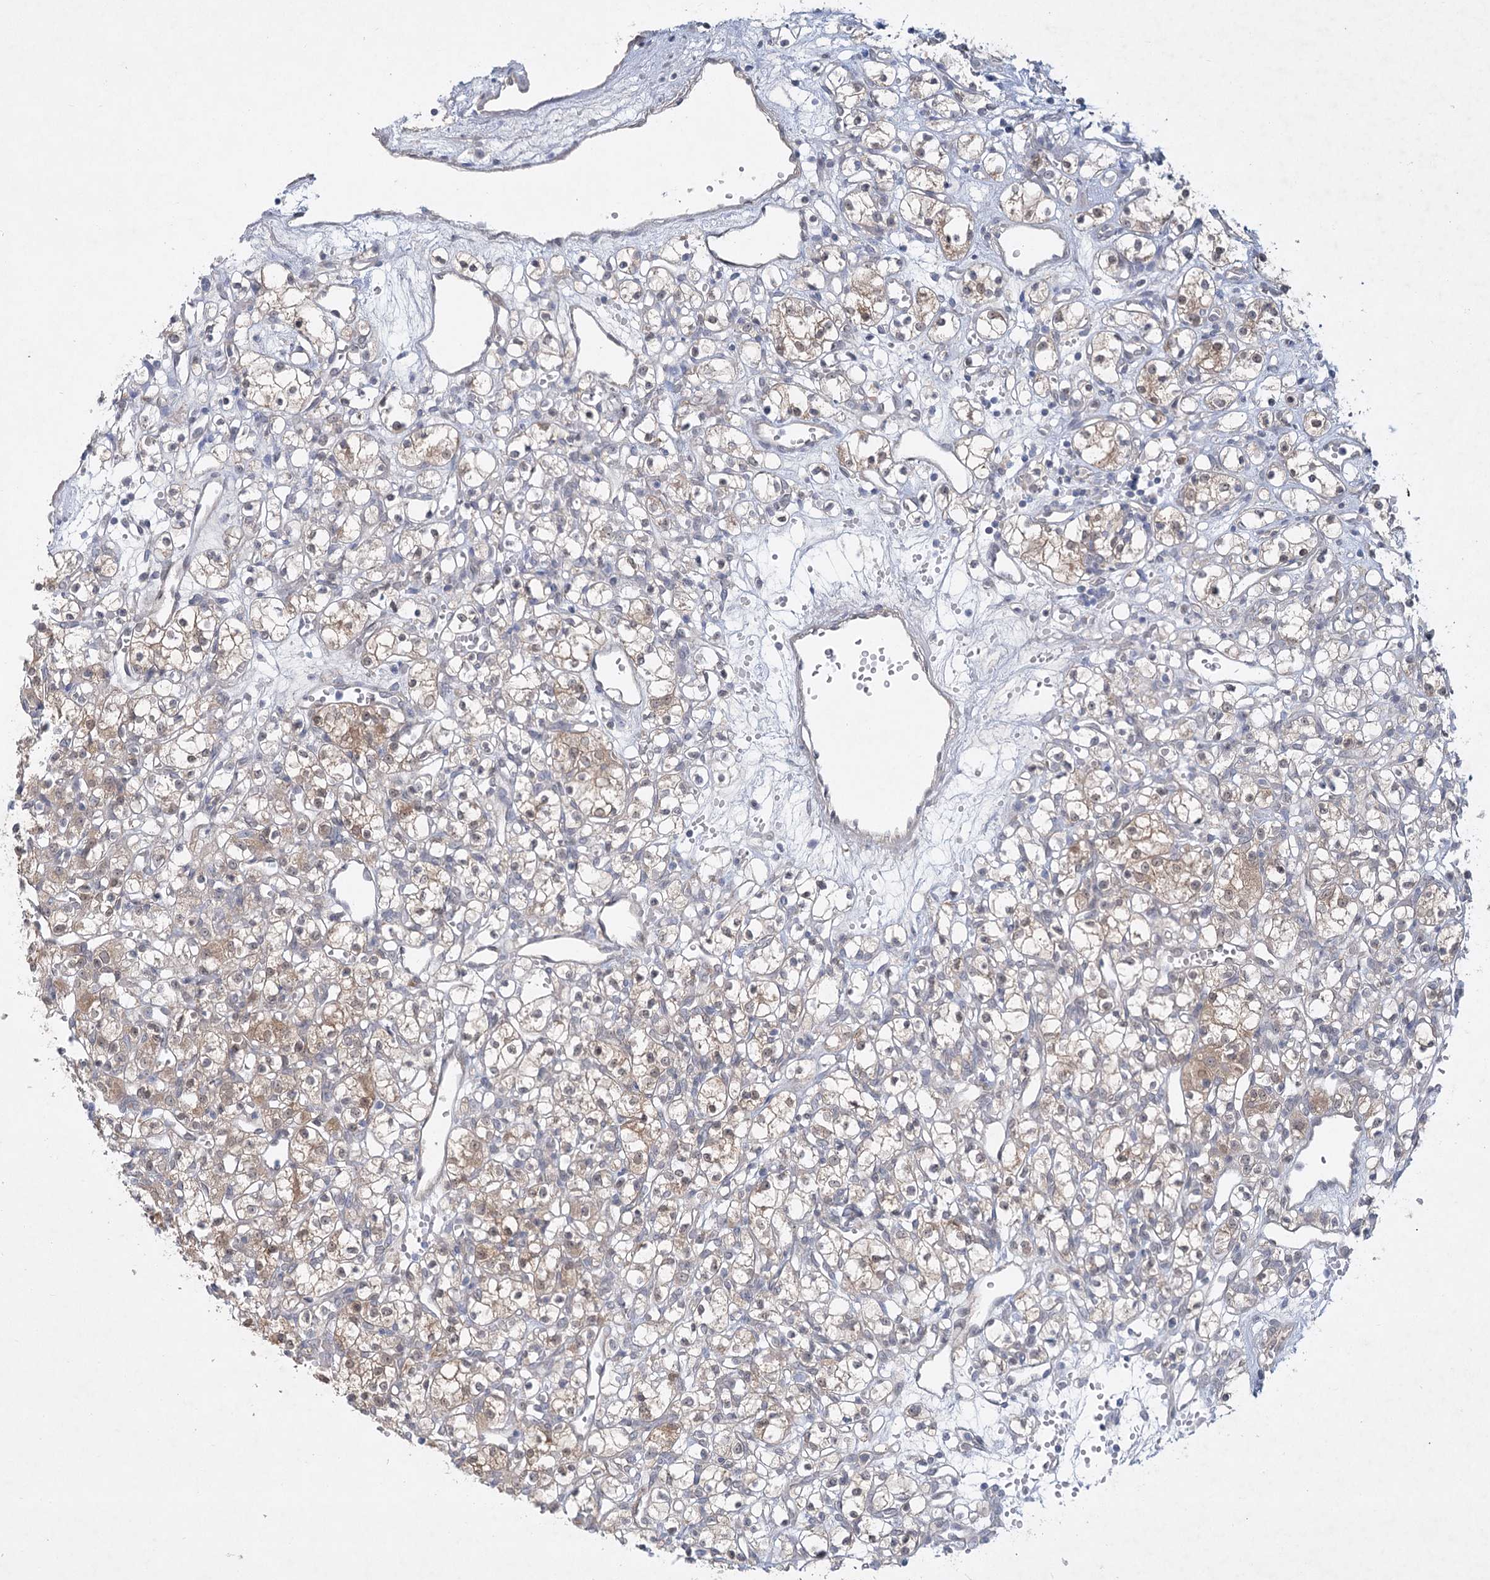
{"staining": {"intensity": "weak", "quantity": "25%-75%", "location": "cytoplasmic/membranous"}, "tissue": "renal cancer", "cell_type": "Tumor cells", "image_type": "cancer", "snomed": [{"axis": "morphology", "description": "Adenocarcinoma, NOS"}, {"axis": "topography", "description": "Kidney"}], "caption": "Human renal adenocarcinoma stained with a brown dye exhibits weak cytoplasmic/membranous positive staining in approximately 25%-75% of tumor cells.", "gene": "AAMDC", "patient": {"sex": "female", "age": 59}}